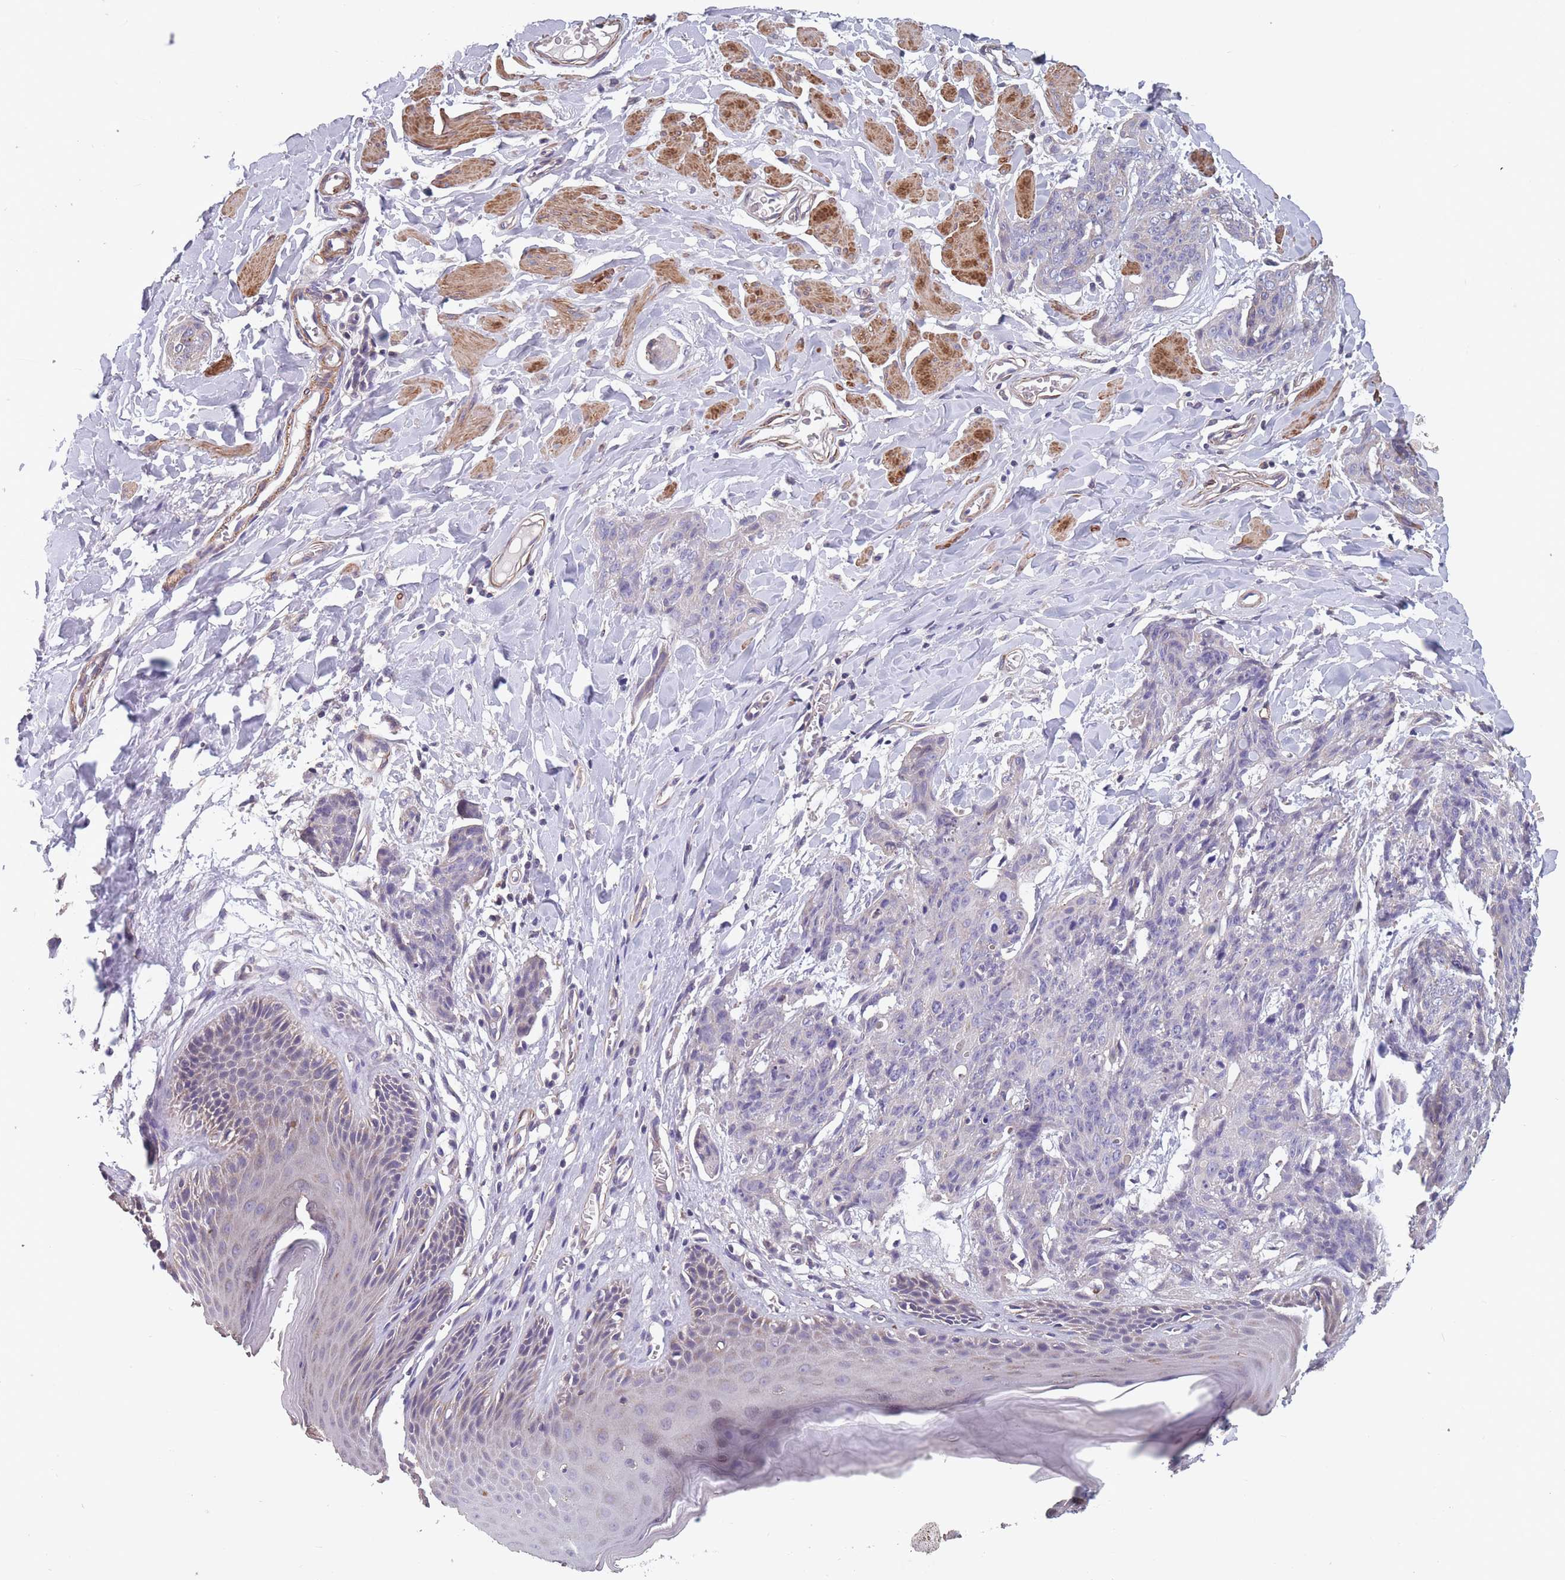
{"staining": {"intensity": "negative", "quantity": "none", "location": "none"}, "tissue": "skin cancer", "cell_type": "Tumor cells", "image_type": "cancer", "snomed": [{"axis": "morphology", "description": "Squamous cell carcinoma, NOS"}, {"axis": "topography", "description": "Skin"}, {"axis": "topography", "description": "Vulva"}], "caption": "This is an immunohistochemistry (IHC) photomicrograph of human skin cancer (squamous cell carcinoma). There is no expression in tumor cells.", "gene": "TOMM40L", "patient": {"sex": "female", "age": 85}}